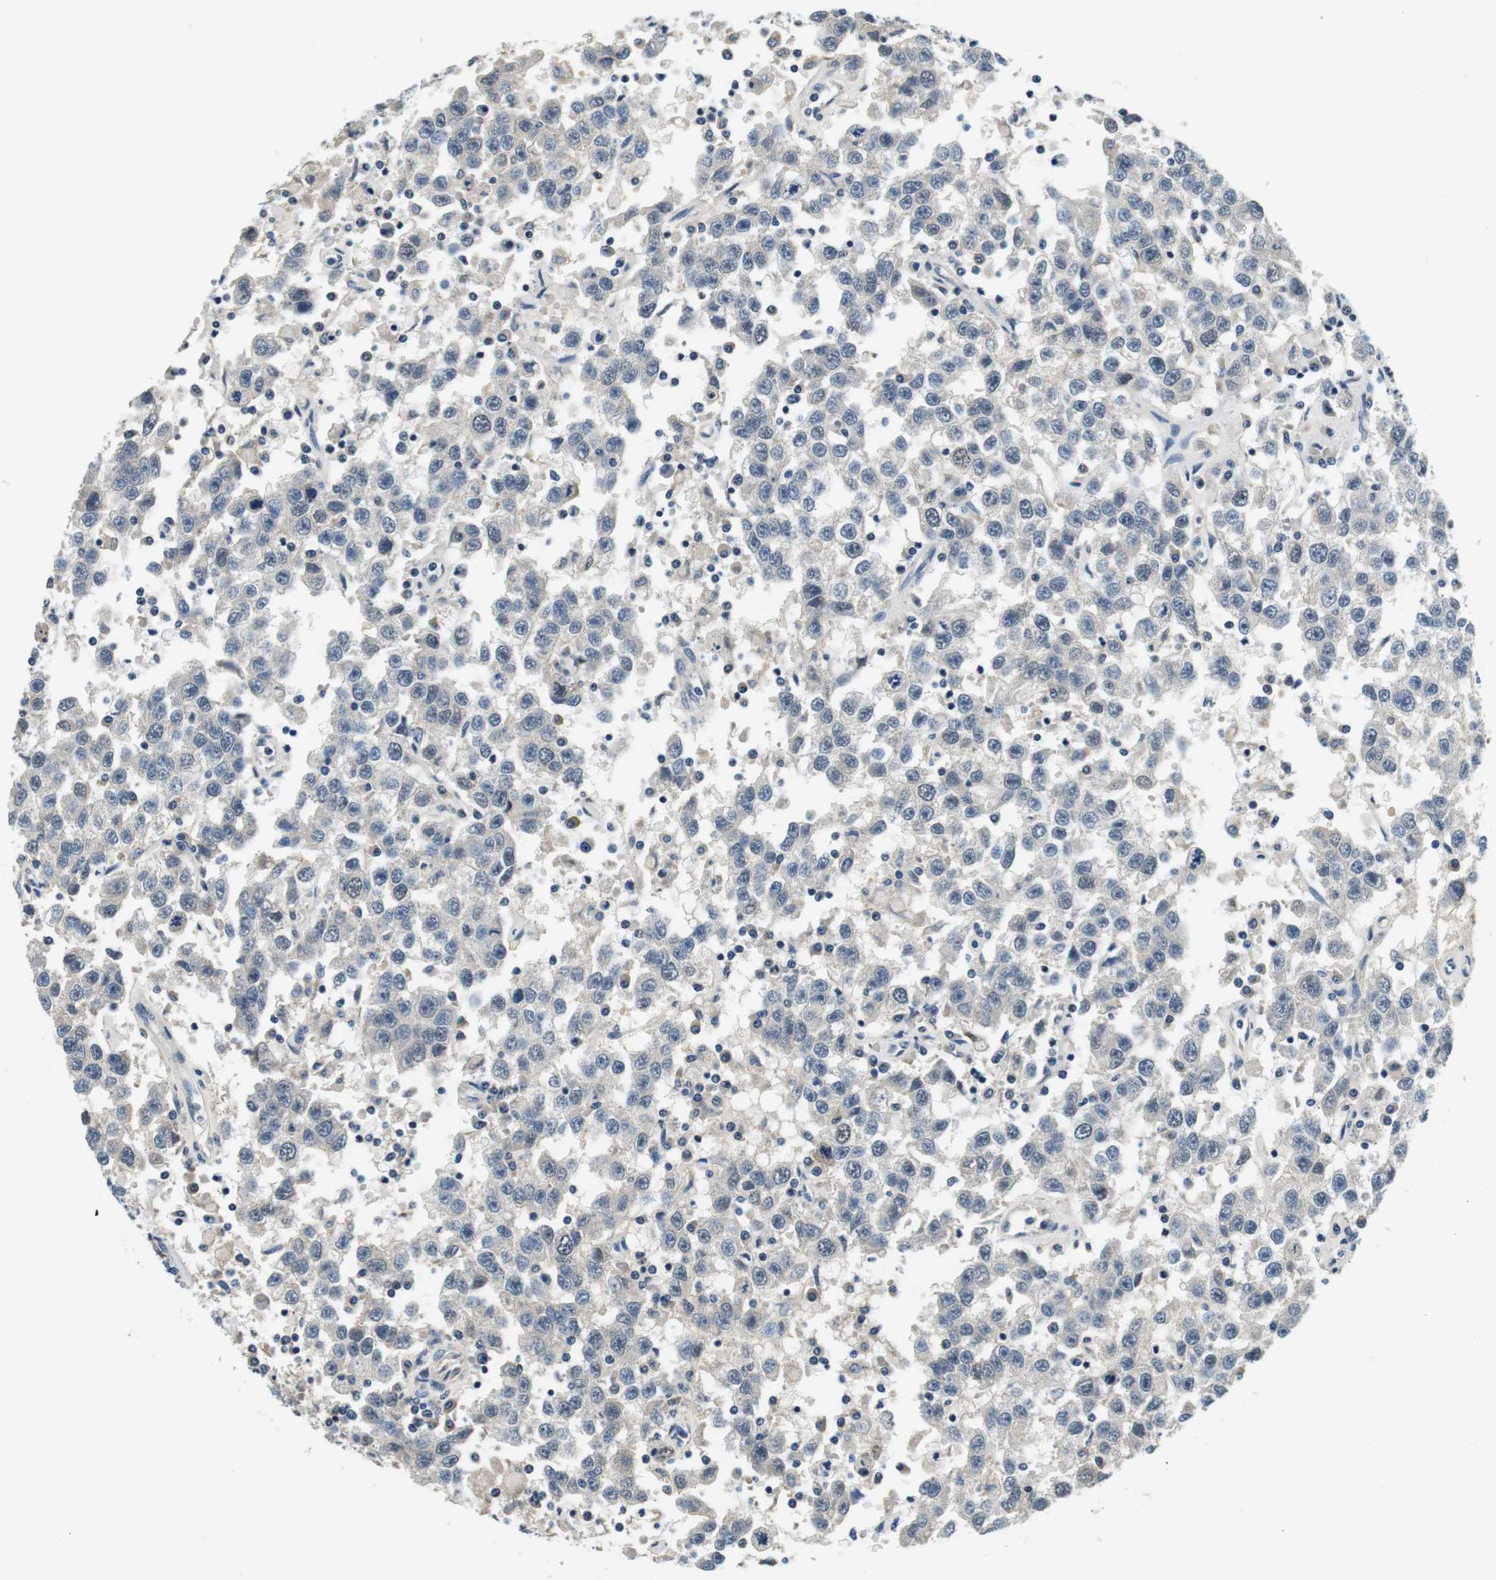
{"staining": {"intensity": "negative", "quantity": "none", "location": "none"}, "tissue": "testis cancer", "cell_type": "Tumor cells", "image_type": "cancer", "snomed": [{"axis": "morphology", "description": "Seminoma, NOS"}, {"axis": "topography", "description": "Testis"}], "caption": "Immunohistochemical staining of testis cancer (seminoma) reveals no significant positivity in tumor cells.", "gene": "DTNA", "patient": {"sex": "male", "age": 41}}